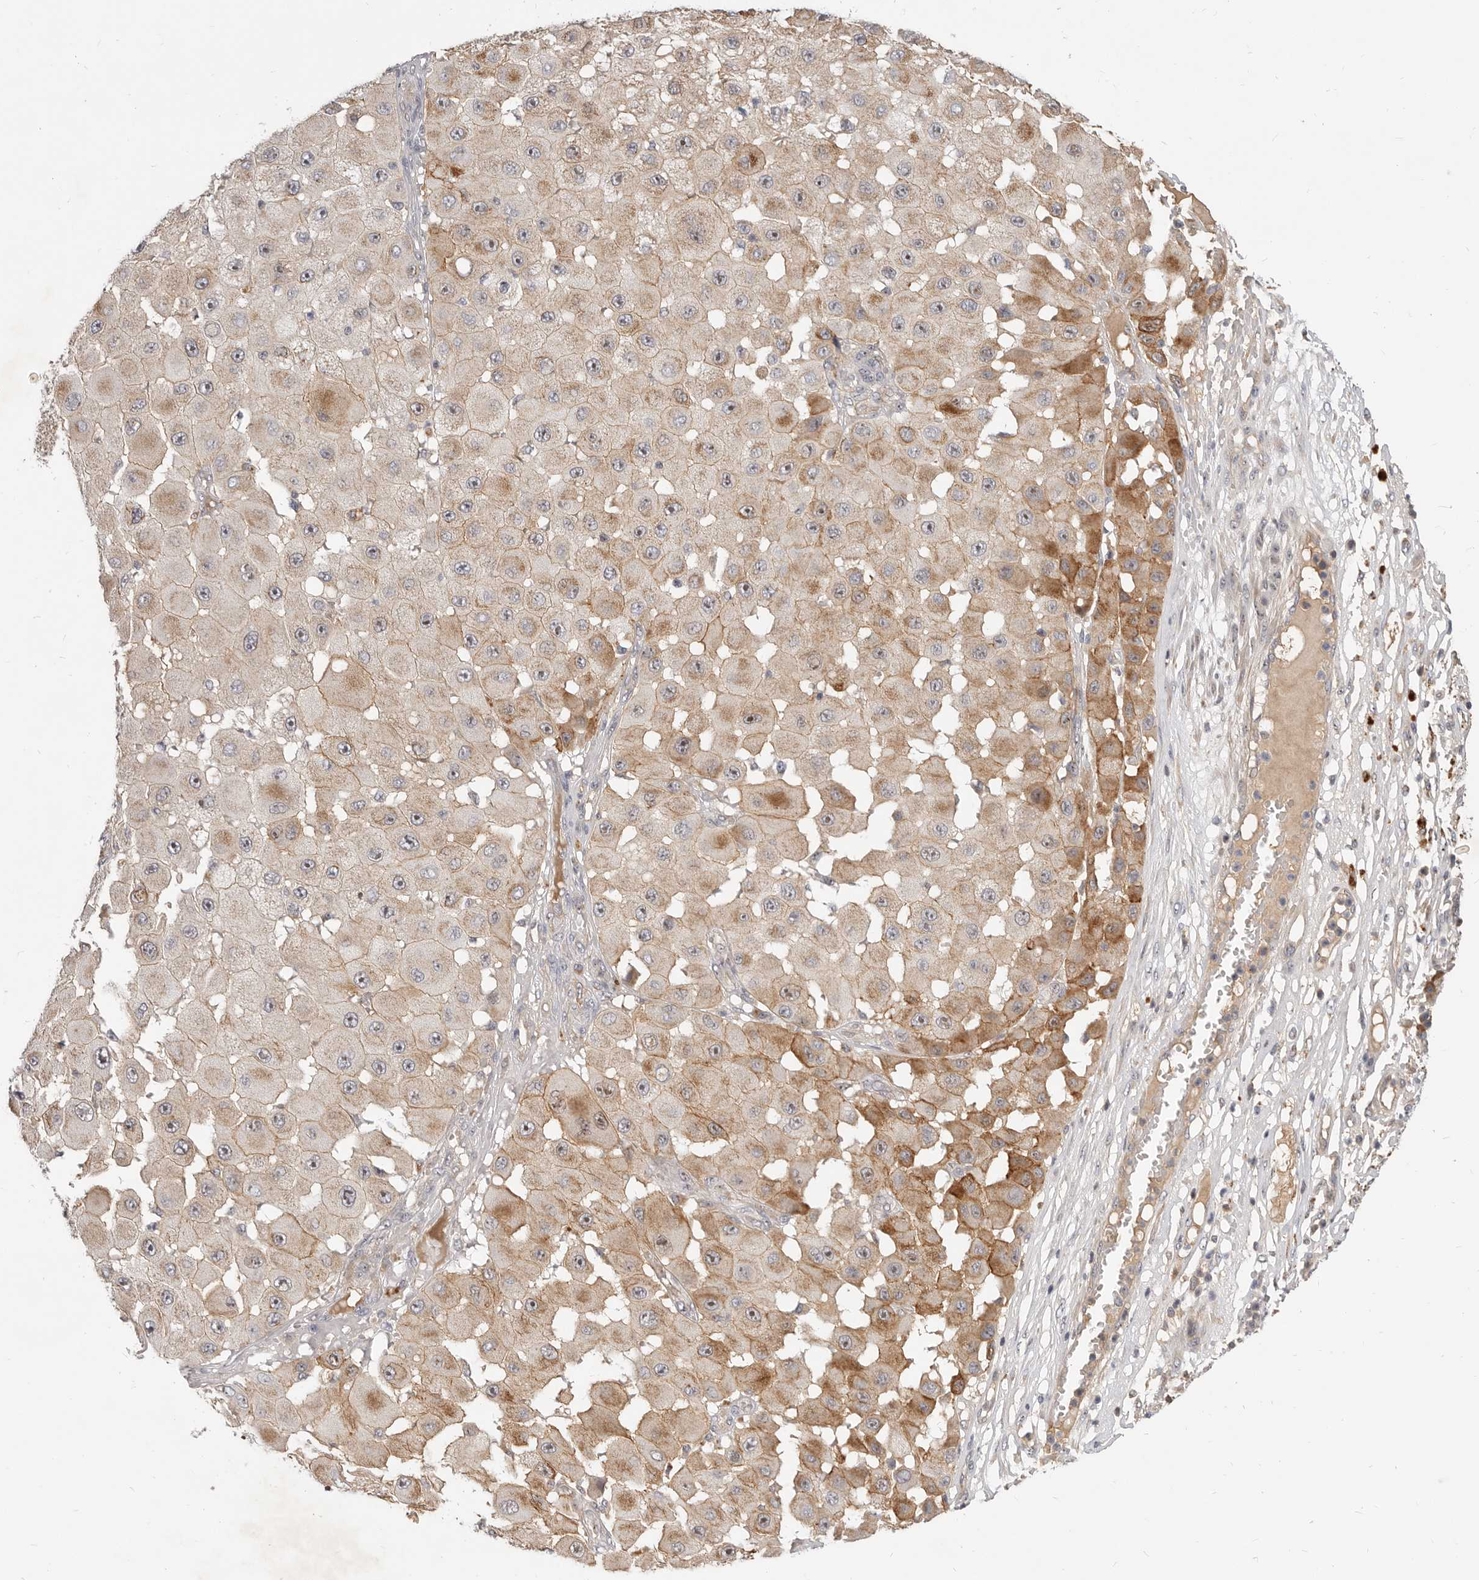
{"staining": {"intensity": "moderate", "quantity": "25%-75%", "location": "cytoplasmic/membranous"}, "tissue": "melanoma", "cell_type": "Tumor cells", "image_type": "cancer", "snomed": [{"axis": "morphology", "description": "Malignant melanoma, NOS"}, {"axis": "topography", "description": "Skin"}], "caption": "Melanoma stained with DAB (3,3'-diaminobenzidine) immunohistochemistry (IHC) shows medium levels of moderate cytoplasmic/membranous expression in approximately 25%-75% of tumor cells.", "gene": "MICALL2", "patient": {"sex": "female", "age": 81}}